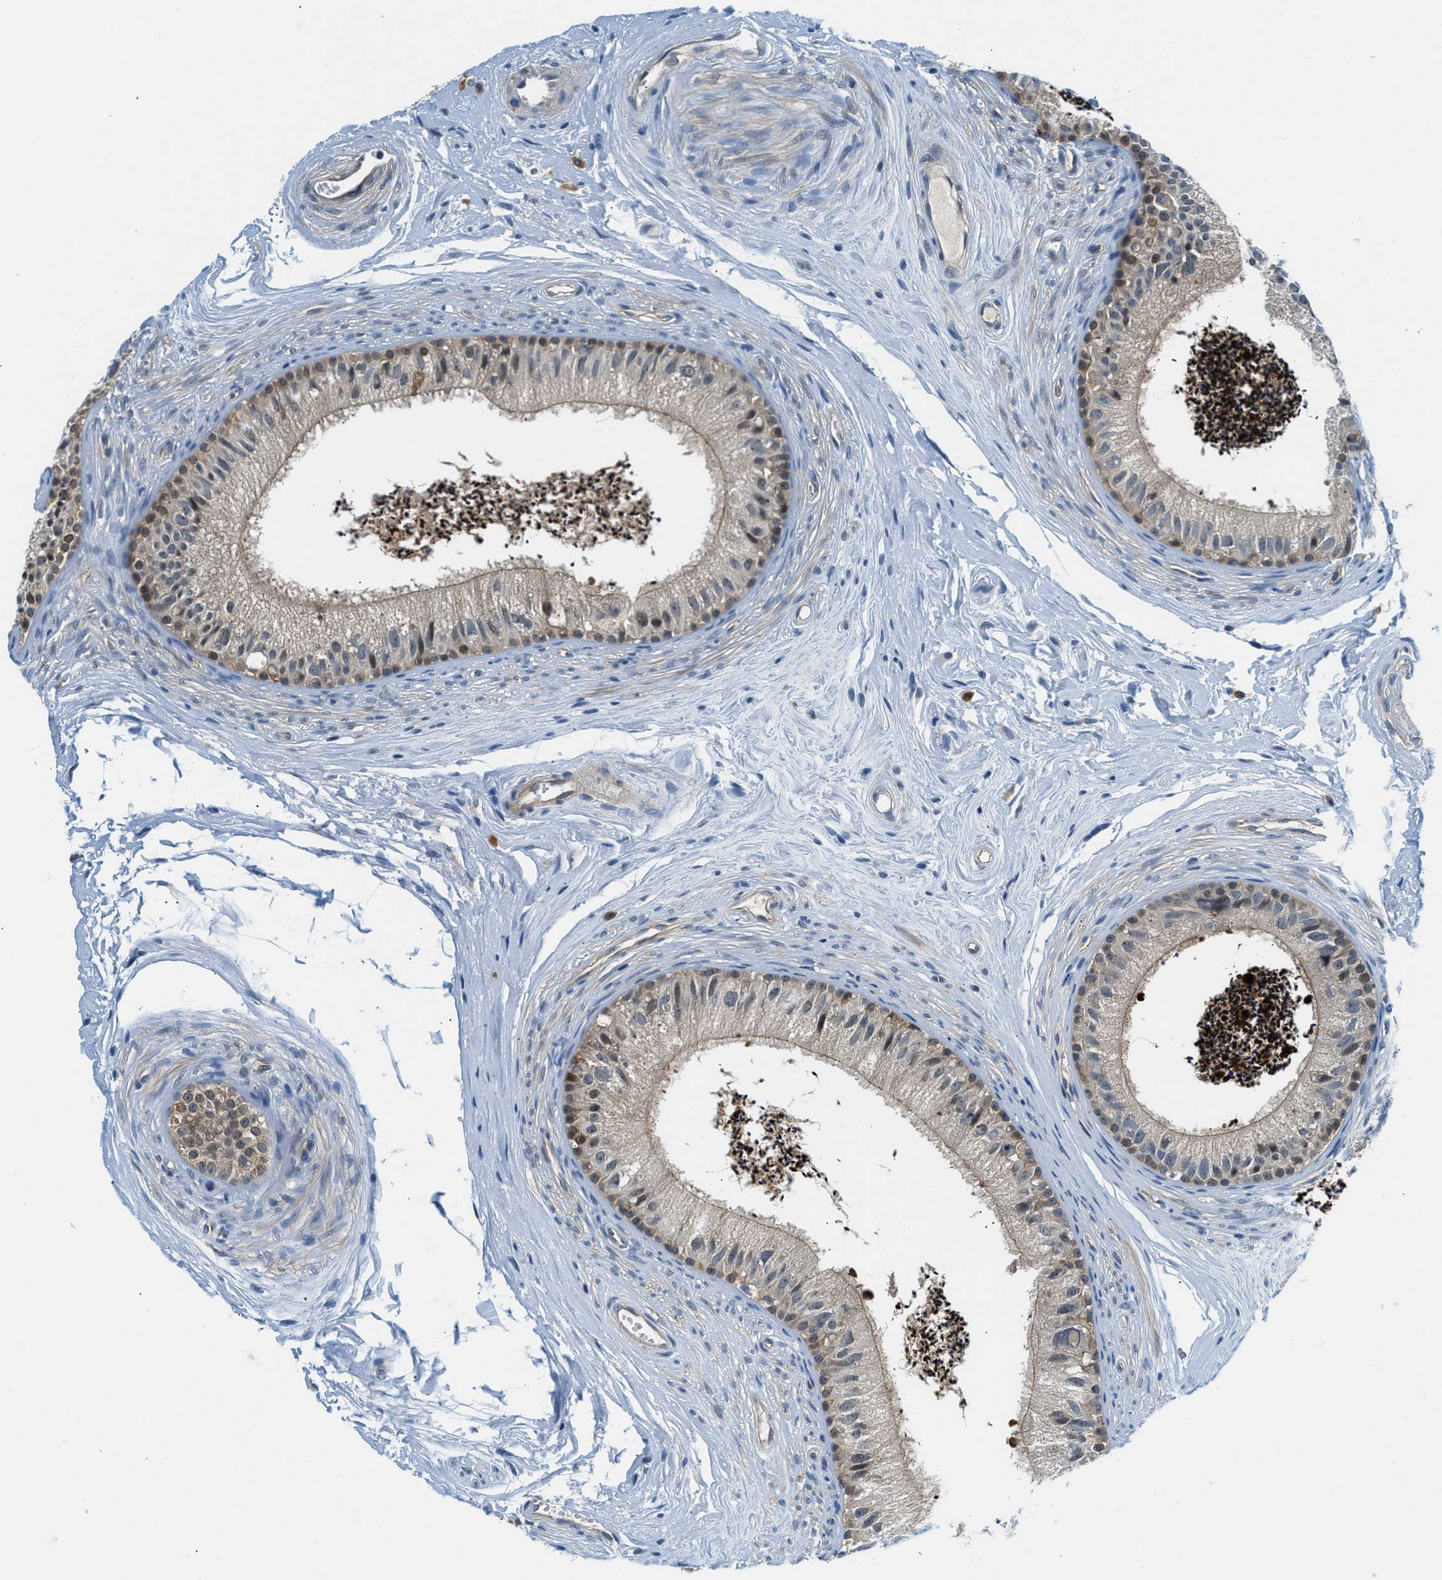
{"staining": {"intensity": "weak", "quantity": "25%-75%", "location": "cytoplasmic/membranous,nuclear"}, "tissue": "epididymis", "cell_type": "Glandular cells", "image_type": "normal", "snomed": [{"axis": "morphology", "description": "Normal tissue, NOS"}, {"axis": "topography", "description": "Epididymis"}], "caption": "Brown immunohistochemical staining in benign epididymis demonstrates weak cytoplasmic/membranous,nuclear positivity in about 25%-75% of glandular cells. (DAB = brown stain, brightfield microscopy at high magnification).", "gene": "CBLB", "patient": {"sex": "male", "age": 56}}